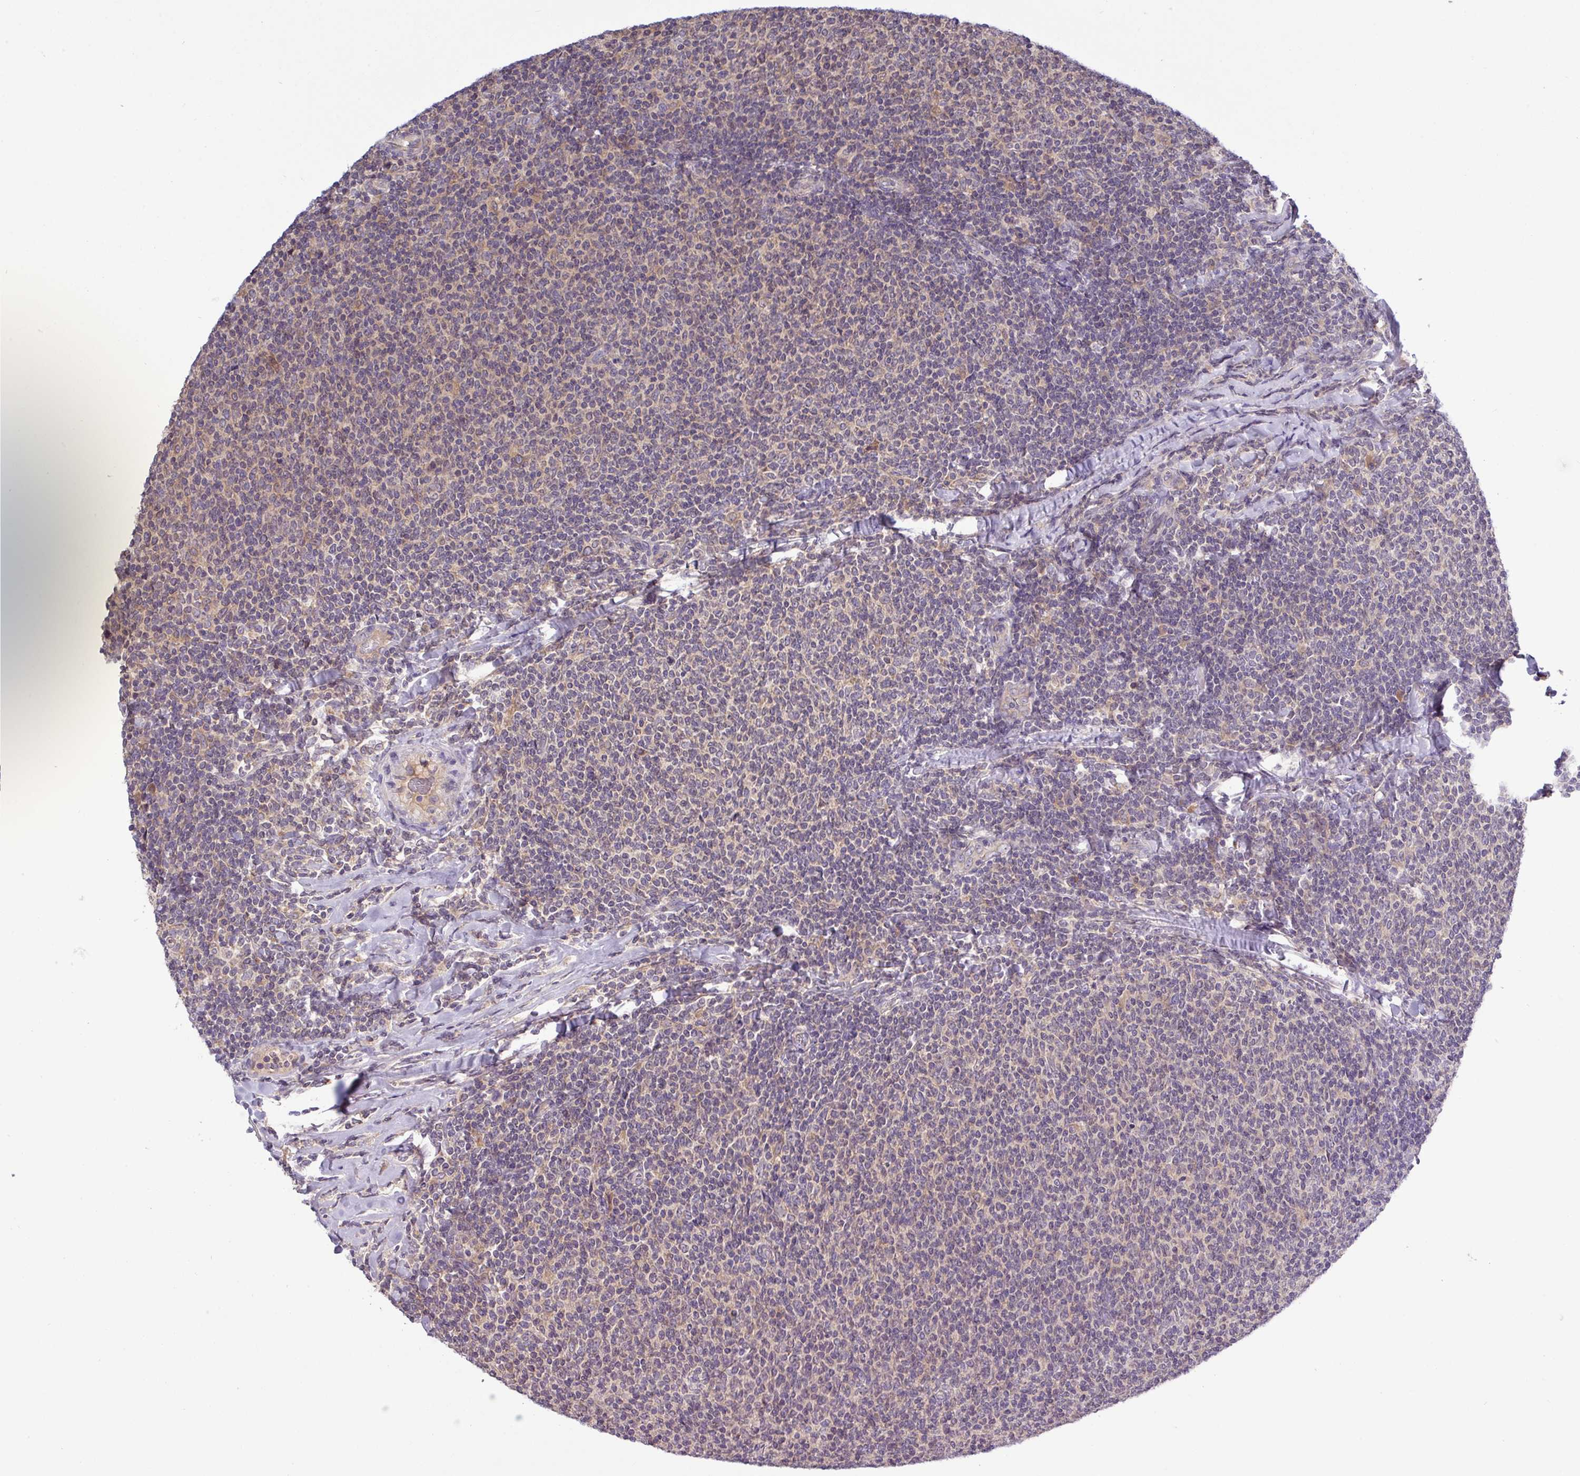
{"staining": {"intensity": "weak", "quantity": "<25%", "location": "cytoplasmic/membranous"}, "tissue": "lymphoma", "cell_type": "Tumor cells", "image_type": "cancer", "snomed": [{"axis": "morphology", "description": "Malignant lymphoma, non-Hodgkin's type, Low grade"}, {"axis": "topography", "description": "Lymph node"}], "caption": "DAB (3,3'-diaminobenzidine) immunohistochemical staining of human lymphoma demonstrates no significant positivity in tumor cells.", "gene": "TMEM62", "patient": {"sex": "male", "age": 52}}